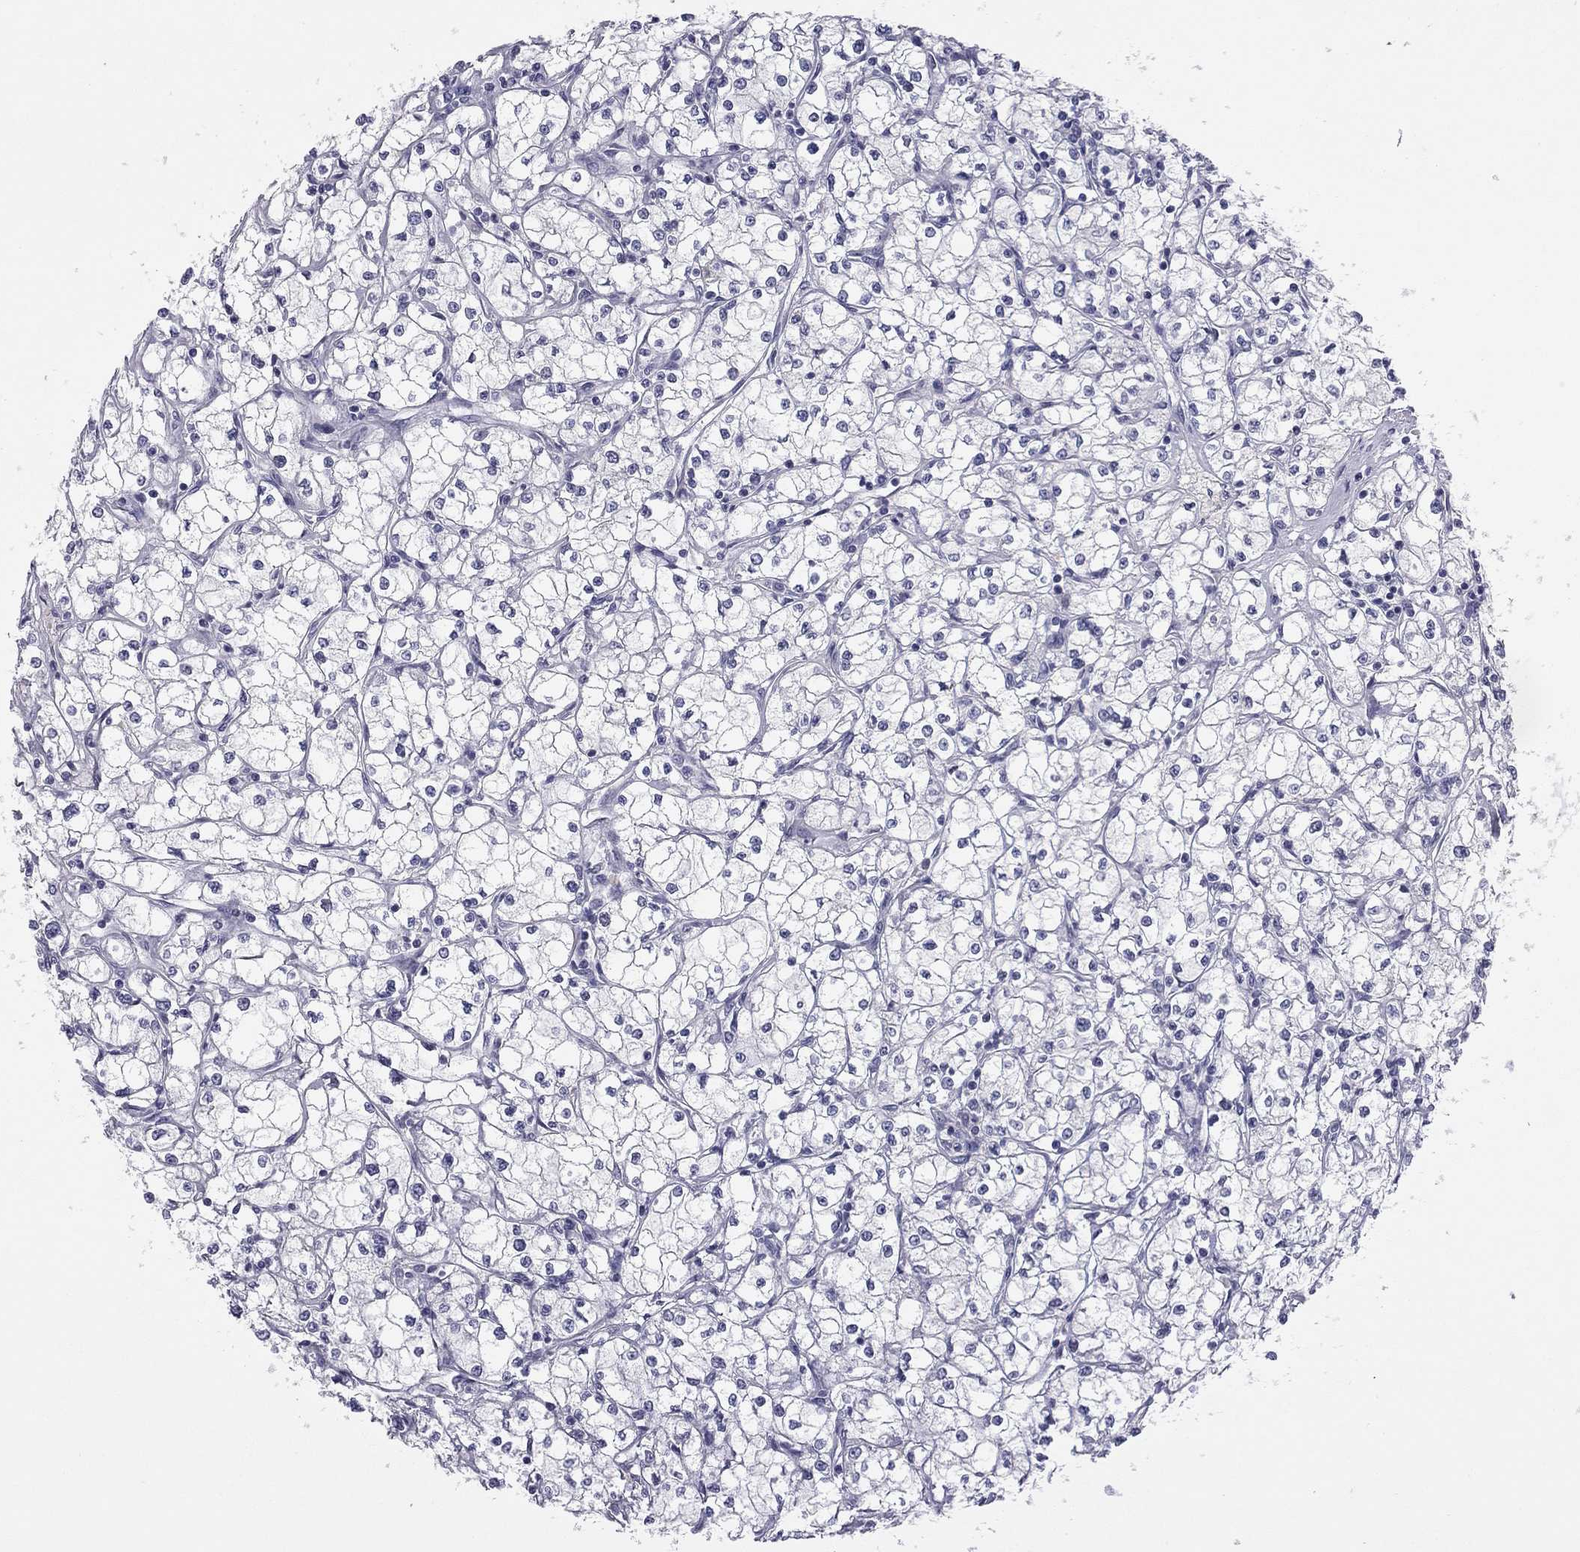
{"staining": {"intensity": "negative", "quantity": "none", "location": "none"}, "tissue": "renal cancer", "cell_type": "Tumor cells", "image_type": "cancer", "snomed": [{"axis": "morphology", "description": "Adenocarcinoma, NOS"}, {"axis": "topography", "description": "Kidney"}], "caption": "High power microscopy micrograph of an immunohistochemistry (IHC) photomicrograph of renal cancer (adenocarcinoma), revealing no significant positivity in tumor cells.", "gene": "TFAP2B", "patient": {"sex": "male", "age": 67}}